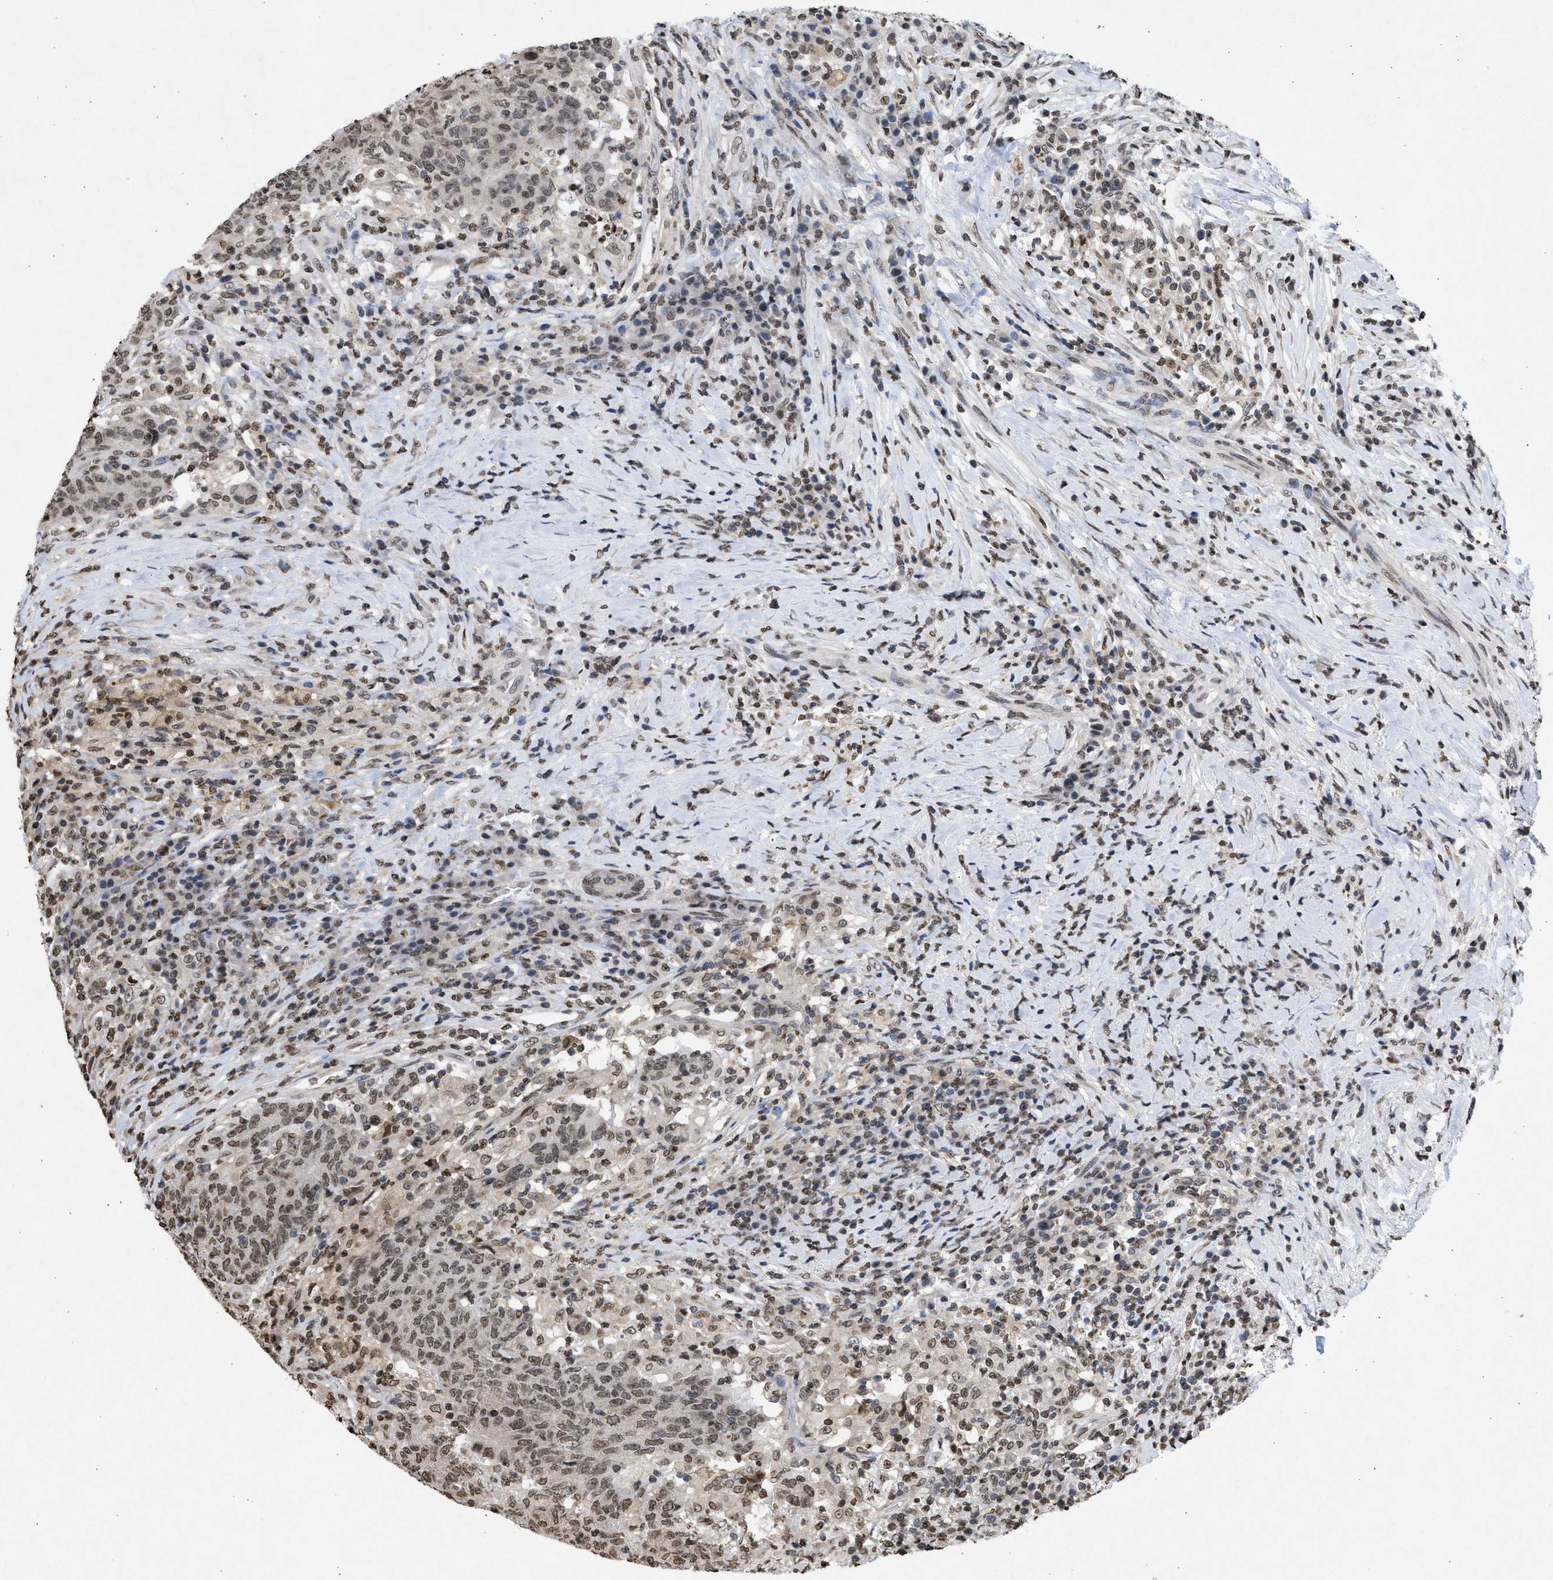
{"staining": {"intensity": "moderate", "quantity": "25%-75%", "location": "nuclear"}, "tissue": "colorectal cancer", "cell_type": "Tumor cells", "image_type": "cancer", "snomed": [{"axis": "morphology", "description": "Normal tissue, NOS"}, {"axis": "morphology", "description": "Adenocarcinoma, NOS"}, {"axis": "topography", "description": "Colon"}], "caption": "Immunohistochemistry of human adenocarcinoma (colorectal) shows medium levels of moderate nuclear staining in approximately 25%-75% of tumor cells.", "gene": "NUP35", "patient": {"sex": "female", "age": 75}}